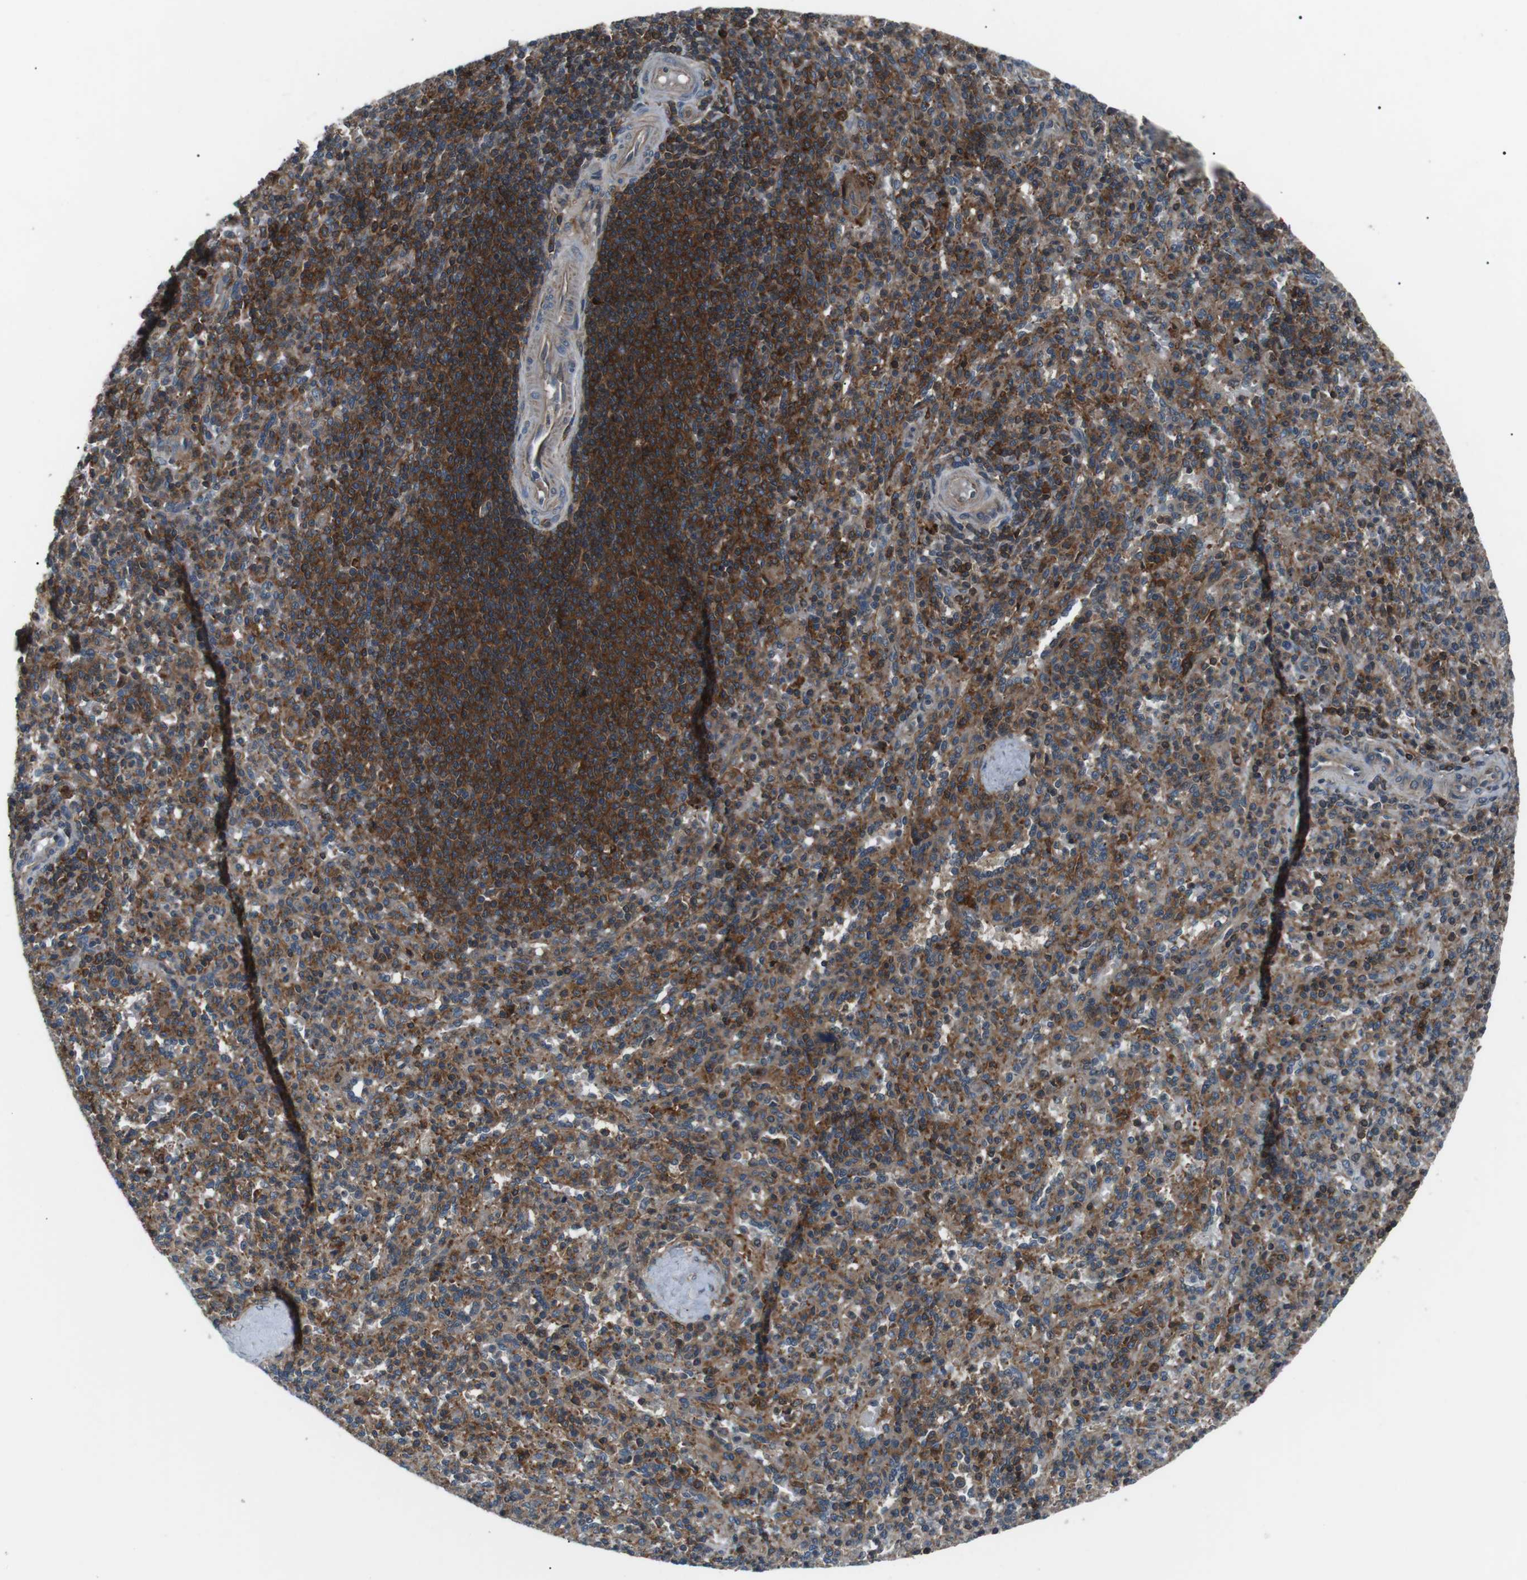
{"staining": {"intensity": "moderate", "quantity": ">75%", "location": "cytoplasmic/membranous"}, "tissue": "spleen", "cell_type": "Cells in red pulp", "image_type": "normal", "snomed": [{"axis": "morphology", "description": "Normal tissue, NOS"}, {"axis": "topography", "description": "Spleen"}], "caption": "A brown stain highlights moderate cytoplasmic/membranous positivity of a protein in cells in red pulp of benign human spleen.", "gene": "GPR161", "patient": {"sex": "male", "age": 36}}